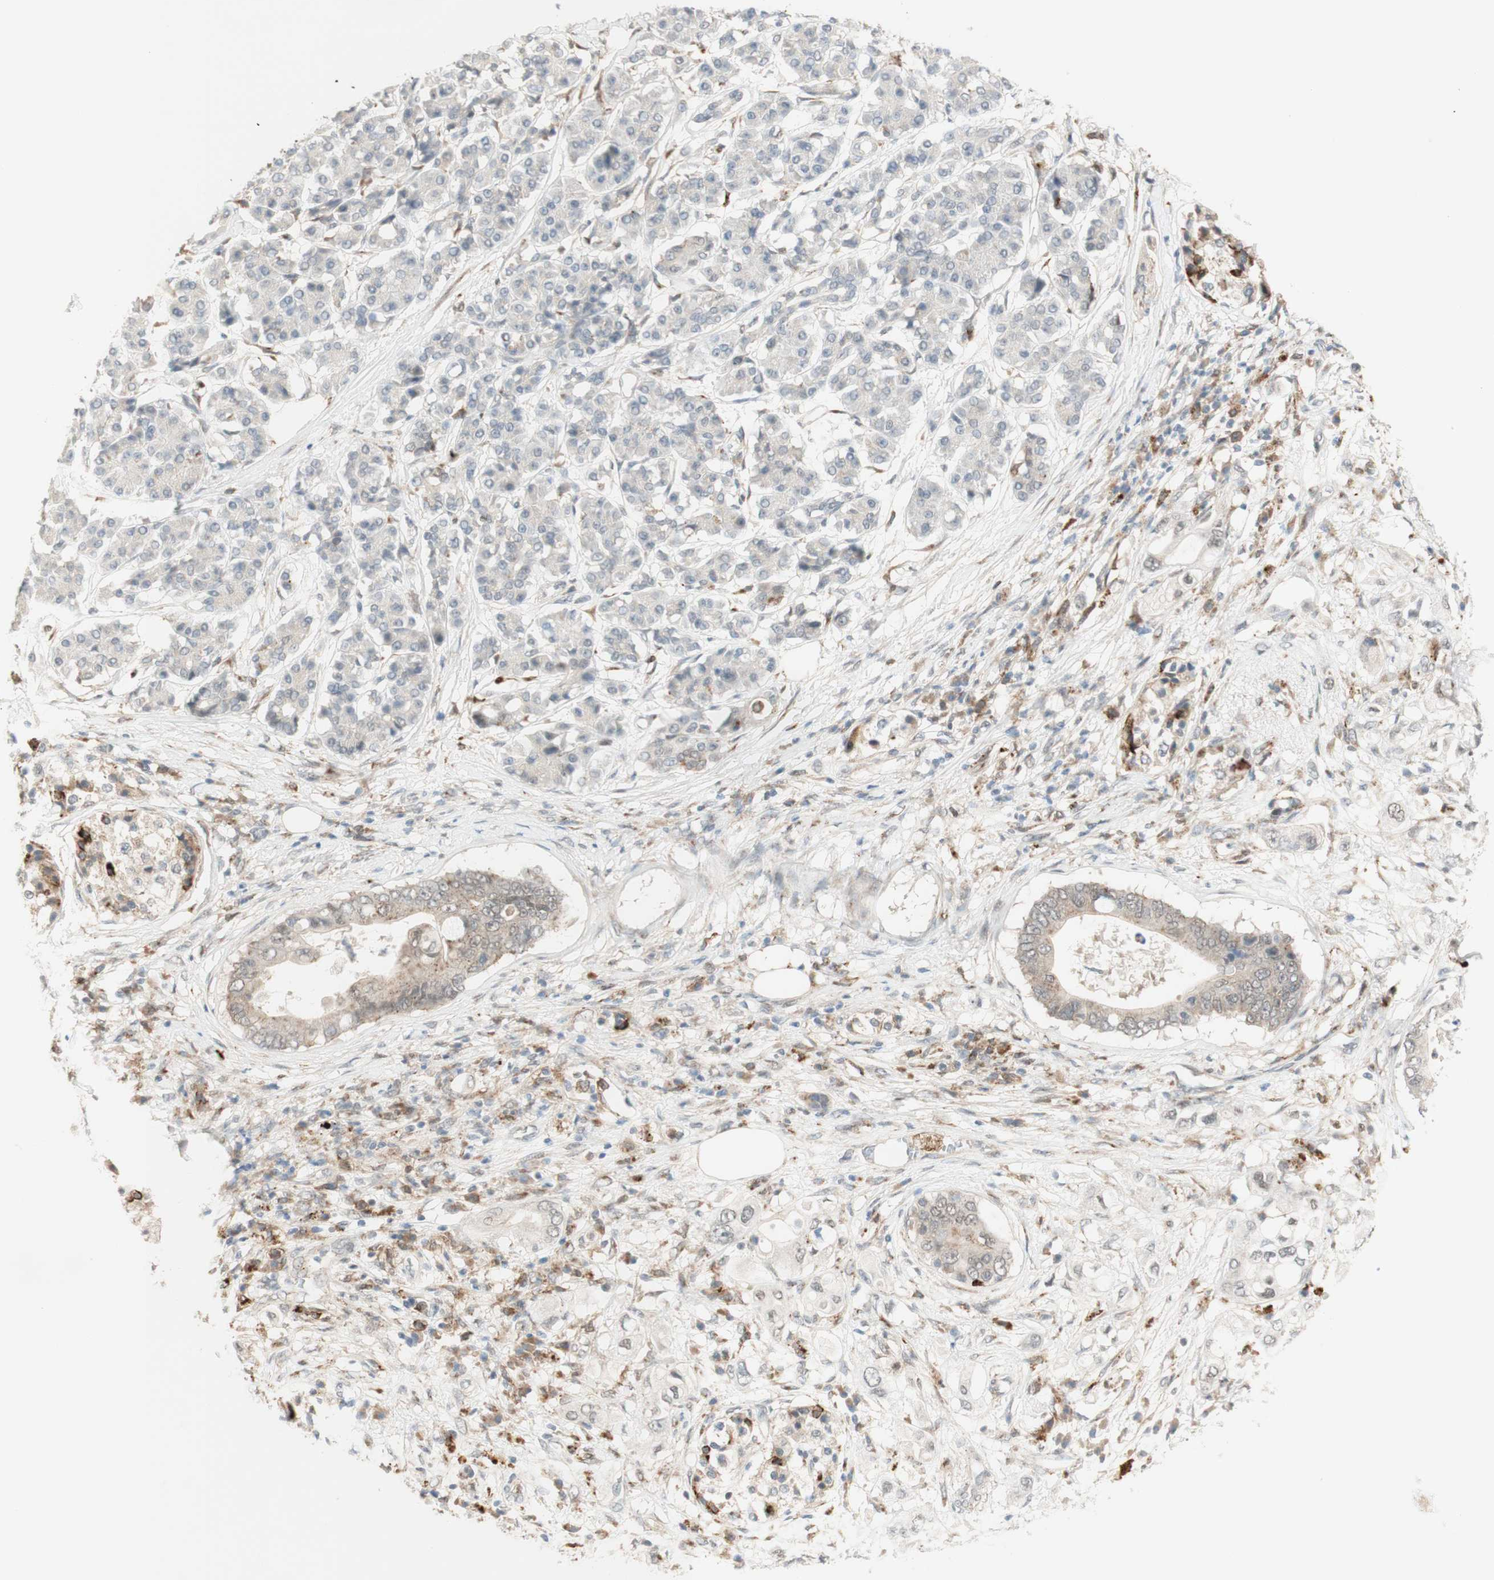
{"staining": {"intensity": "weak", "quantity": "25%-75%", "location": "cytoplasmic/membranous"}, "tissue": "pancreatic cancer", "cell_type": "Tumor cells", "image_type": "cancer", "snomed": [{"axis": "morphology", "description": "Adenocarcinoma, NOS"}, {"axis": "topography", "description": "Pancreas"}], "caption": "IHC histopathology image of human pancreatic cancer stained for a protein (brown), which shows low levels of weak cytoplasmic/membranous expression in approximately 25%-75% of tumor cells.", "gene": "GAPT", "patient": {"sex": "female", "age": 56}}